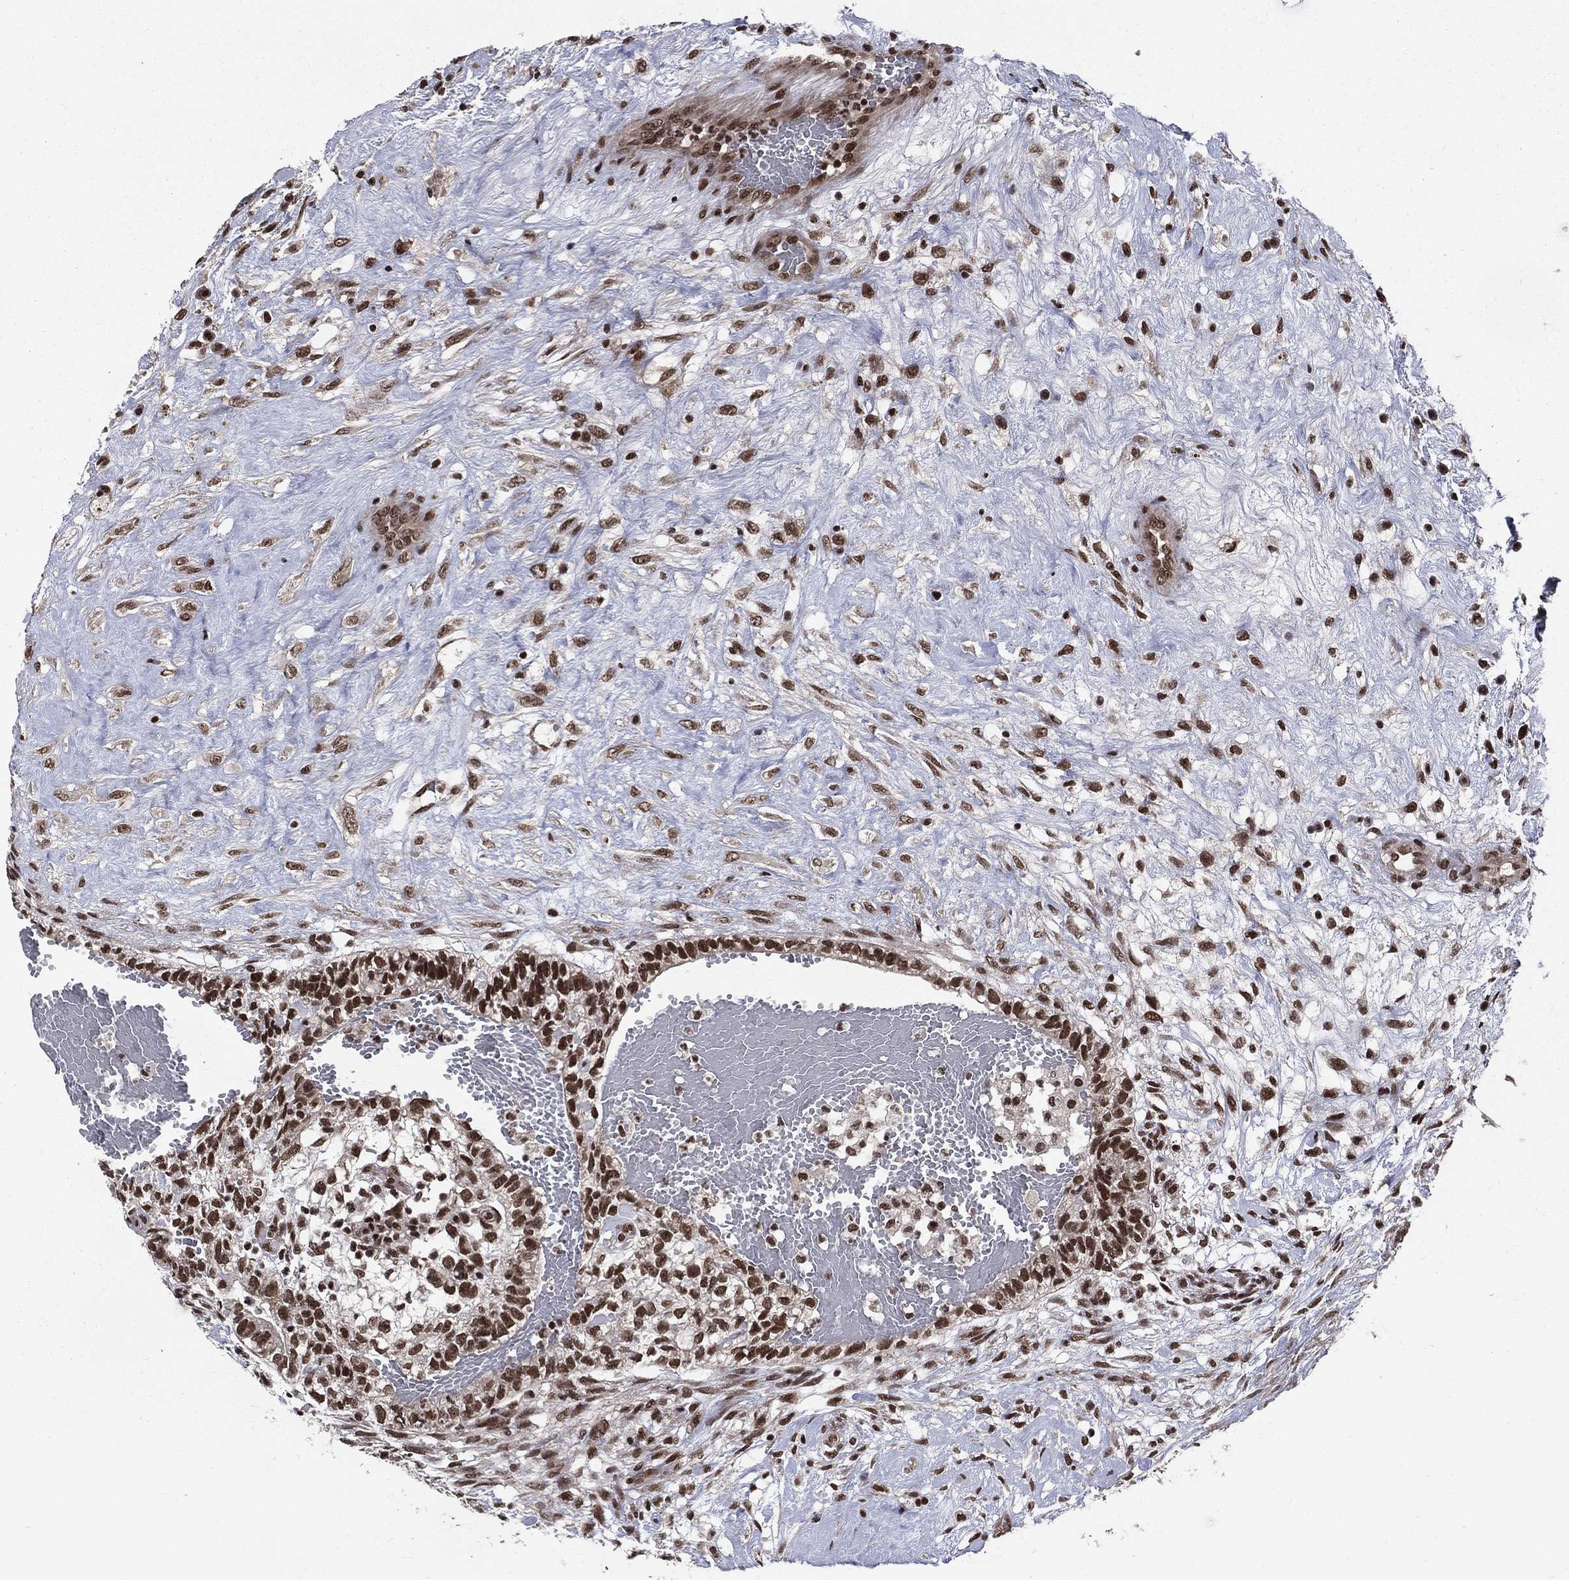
{"staining": {"intensity": "strong", "quantity": ">75%", "location": "nuclear"}, "tissue": "testis cancer", "cell_type": "Tumor cells", "image_type": "cancer", "snomed": [{"axis": "morphology", "description": "Normal tissue, NOS"}, {"axis": "morphology", "description": "Carcinoma, Embryonal, NOS"}, {"axis": "topography", "description": "Testis"}, {"axis": "topography", "description": "Epididymis"}], "caption": "DAB (3,3'-diaminobenzidine) immunohistochemical staining of embryonal carcinoma (testis) displays strong nuclear protein staining in approximately >75% of tumor cells. The staining was performed using DAB, with brown indicating positive protein expression. Nuclei are stained blue with hematoxylin.", "gene": "SMC3", "patient": {"sex": "male", "age": 32}}